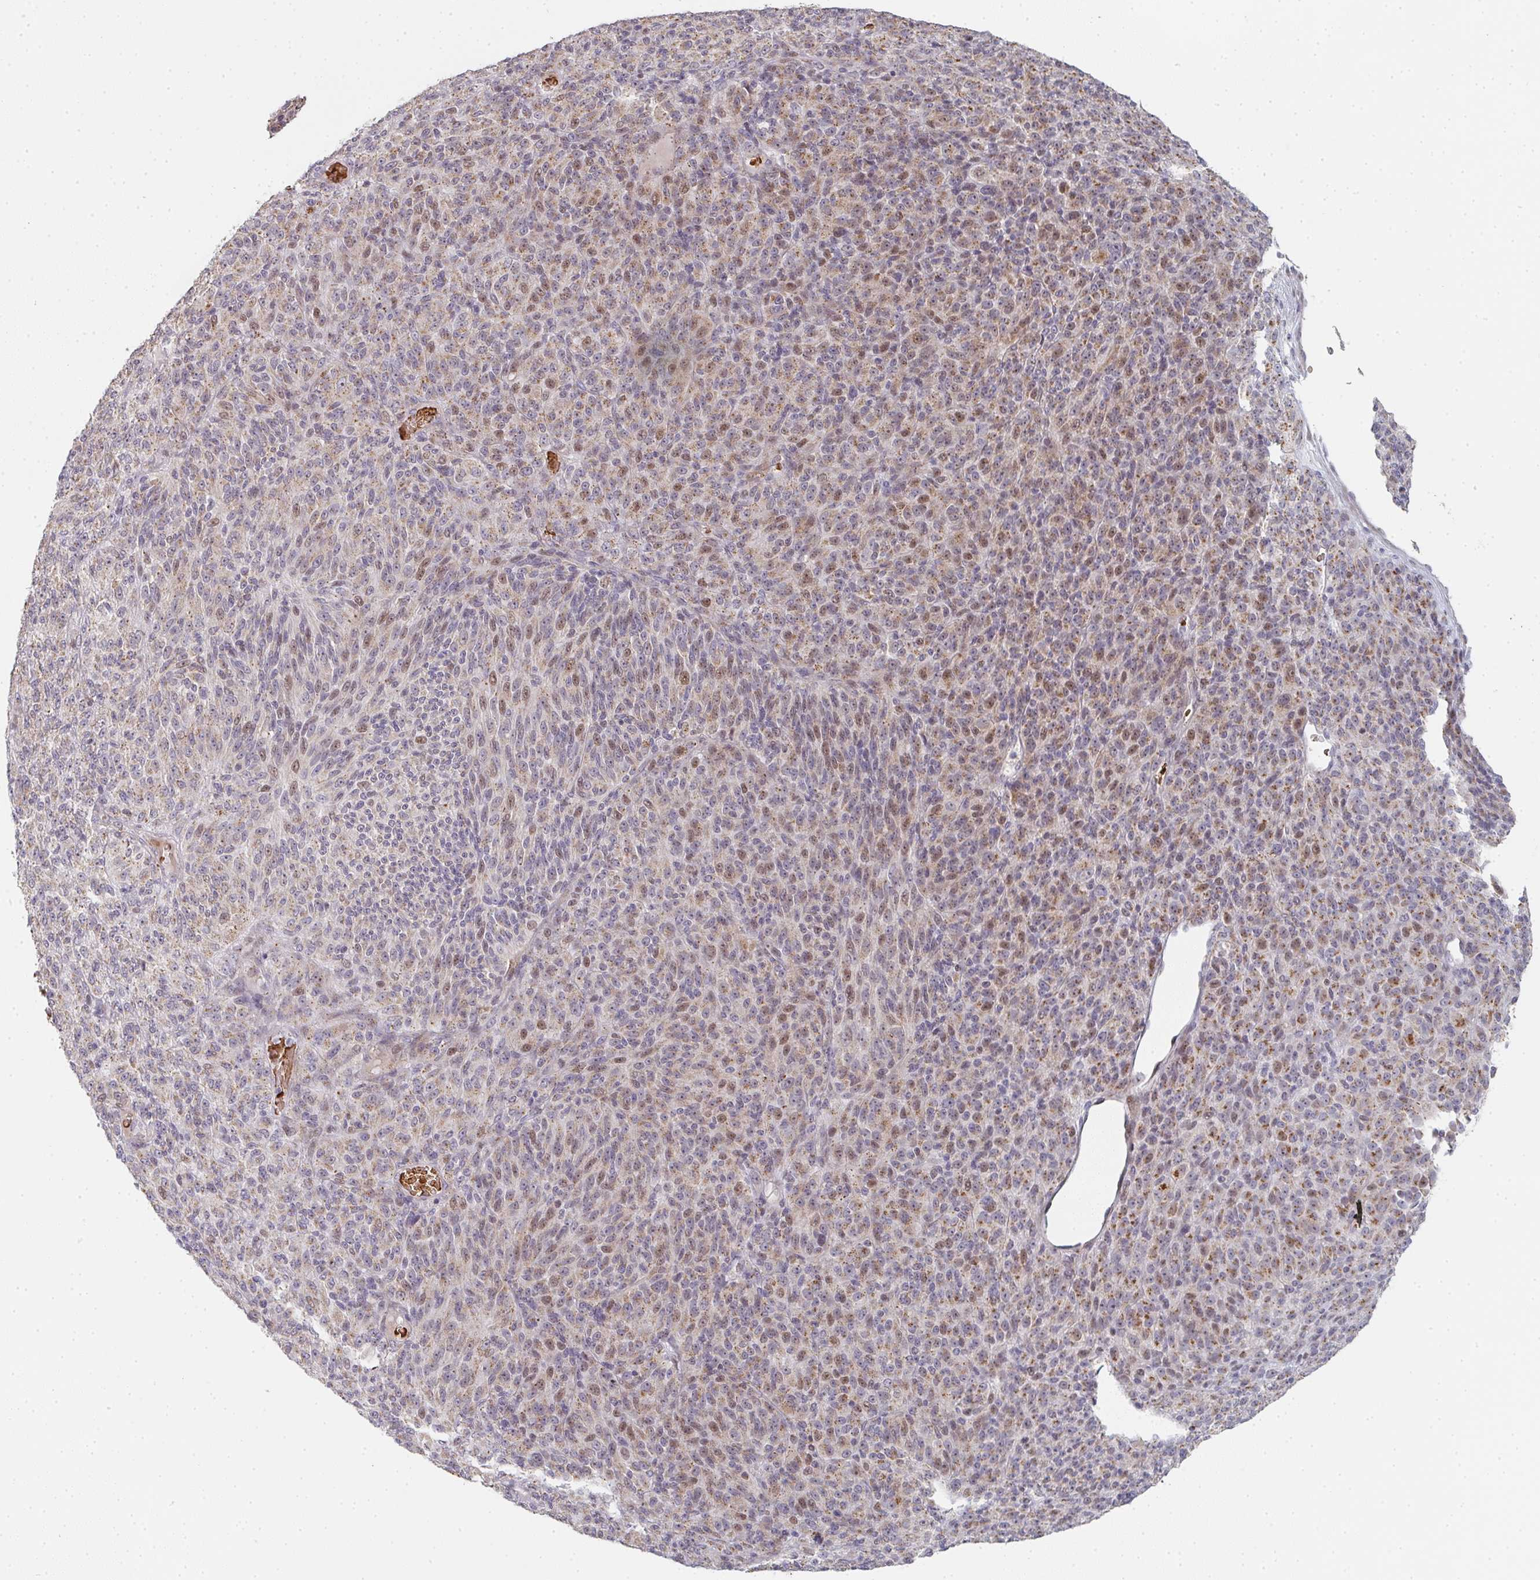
{"staining": {"intensity": "moderate", "quantity": ">75%", "location": "cytoplasmic/membranous,nuclear"}, "tissue": "melanoma", "cell_type": "Tumor cells", "image_type": "cancer", "snomed": [{"axis": "morphology", "description": "Malignant melanoma, Metastatic site"}, {"axis": "topography", "description": "Brain"}], "caption": "IHC micrograph of human malignant melanoma (metastatic site) stained for a protein (brown), which reveals medium levels of moderate cytoplasmic/membranous and nuclear positivity in approximately >75% of tumor cells.", "gene": "ZNF526", "patient": {"sex": "female", "age": 56}}